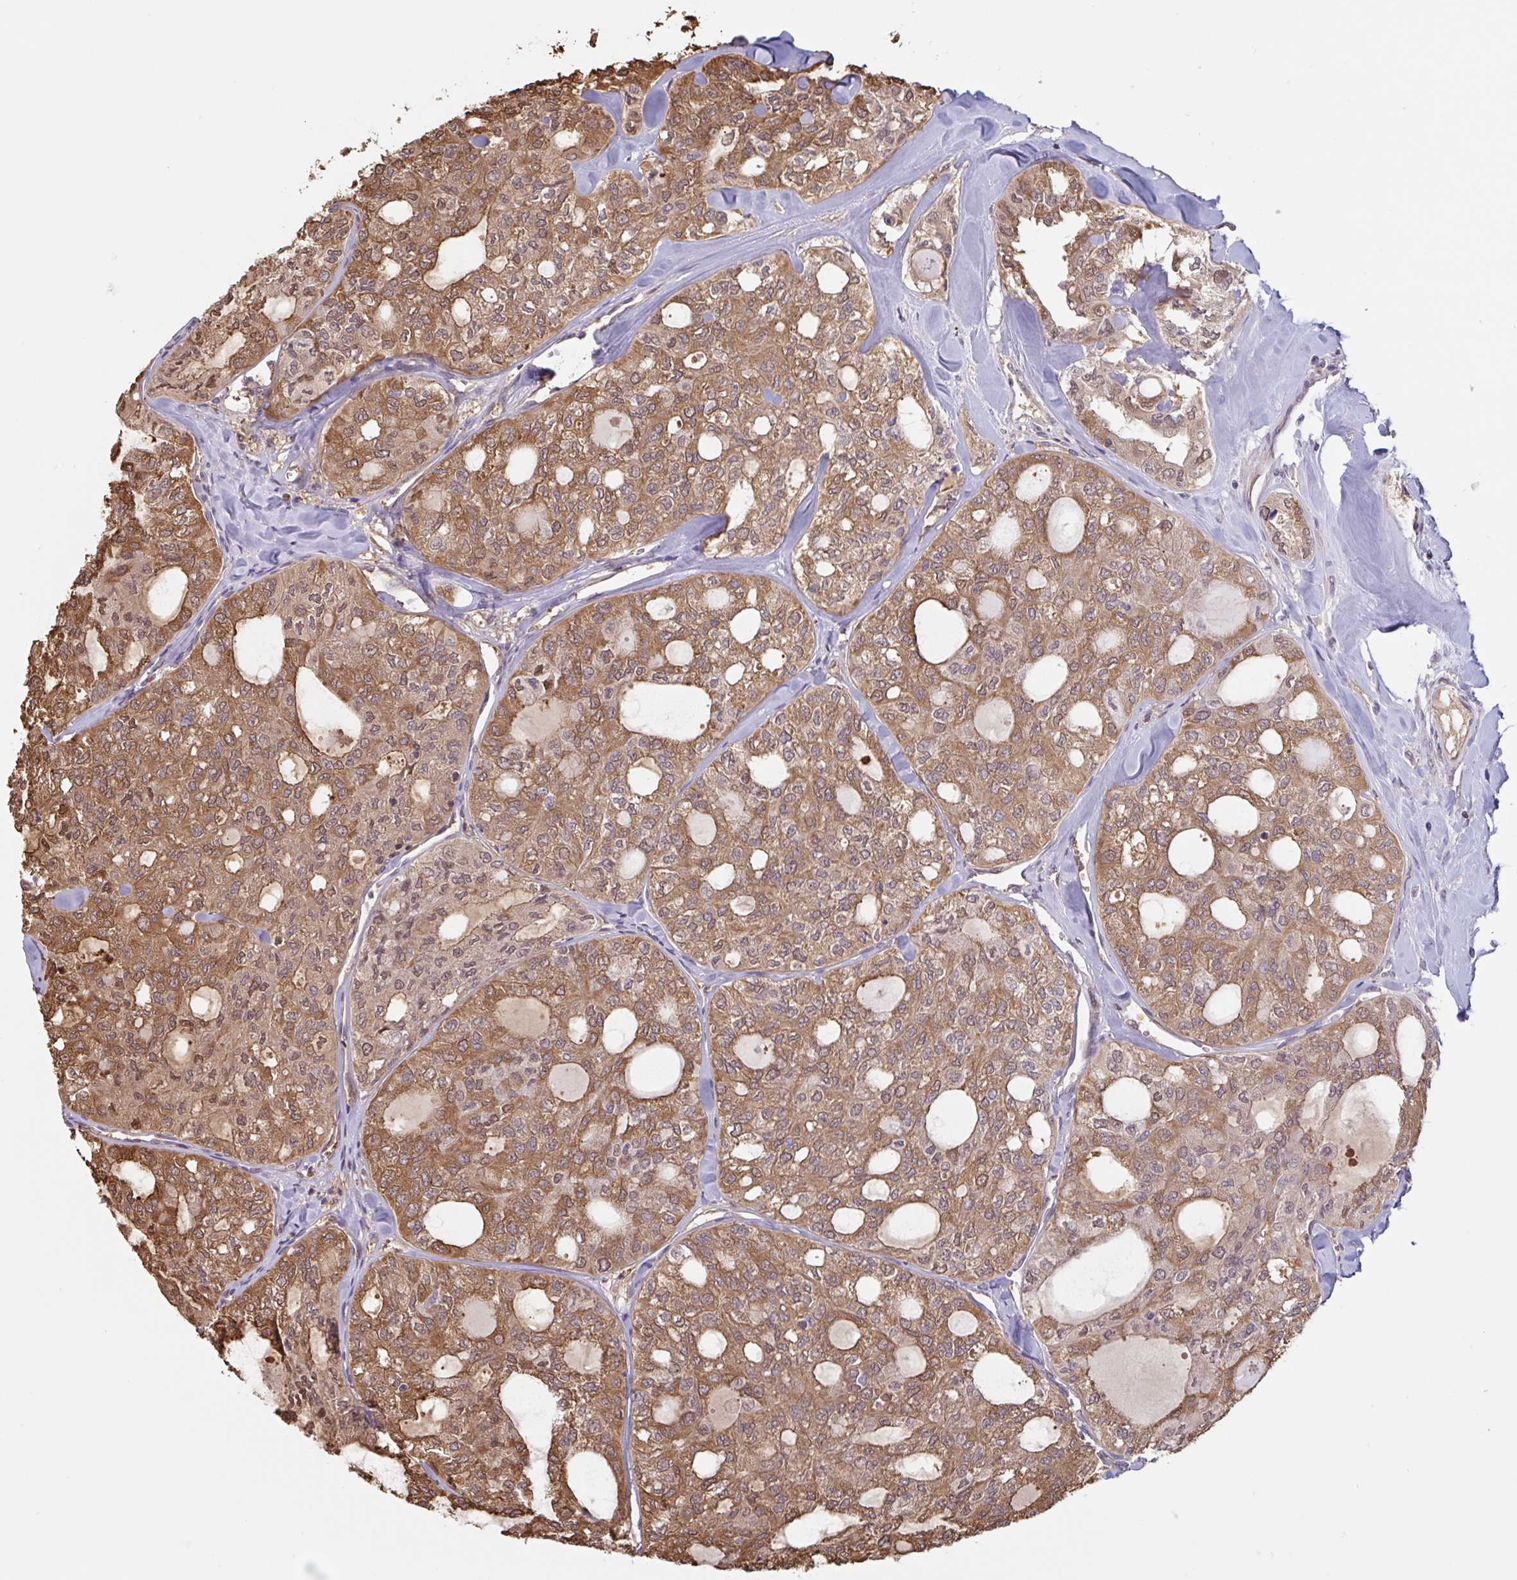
{"staining": {"intensity": "moderate", "quantity": ">75%", "location": "cytoplasmic/membranous,nuclear"}, "tissue": "thyroid cancer", "cell_type": "Tumor cells", "image_type": "cancer", "snomed": [{"axis": "morphology", "description": "Follicular adenoma carcinoma, NOS"}, {"axis": "topography", "description": "Thyroid gland"}], "caption": "Immunohistochemical staining of thyroid cancer reveals medium levels of moderate cytoplasmic/membranous and nuclear positivity in approximately >75% of tumor cells. The staining was performed using DAB (3,3'-diaminobenzidine) to visualize the protein expression in brown, while the nuclei were stained in blue with hematoxylin (Magnification: 20x).", "gene": "OTOP2", "patient": {"sex": "male", "age": 75}}